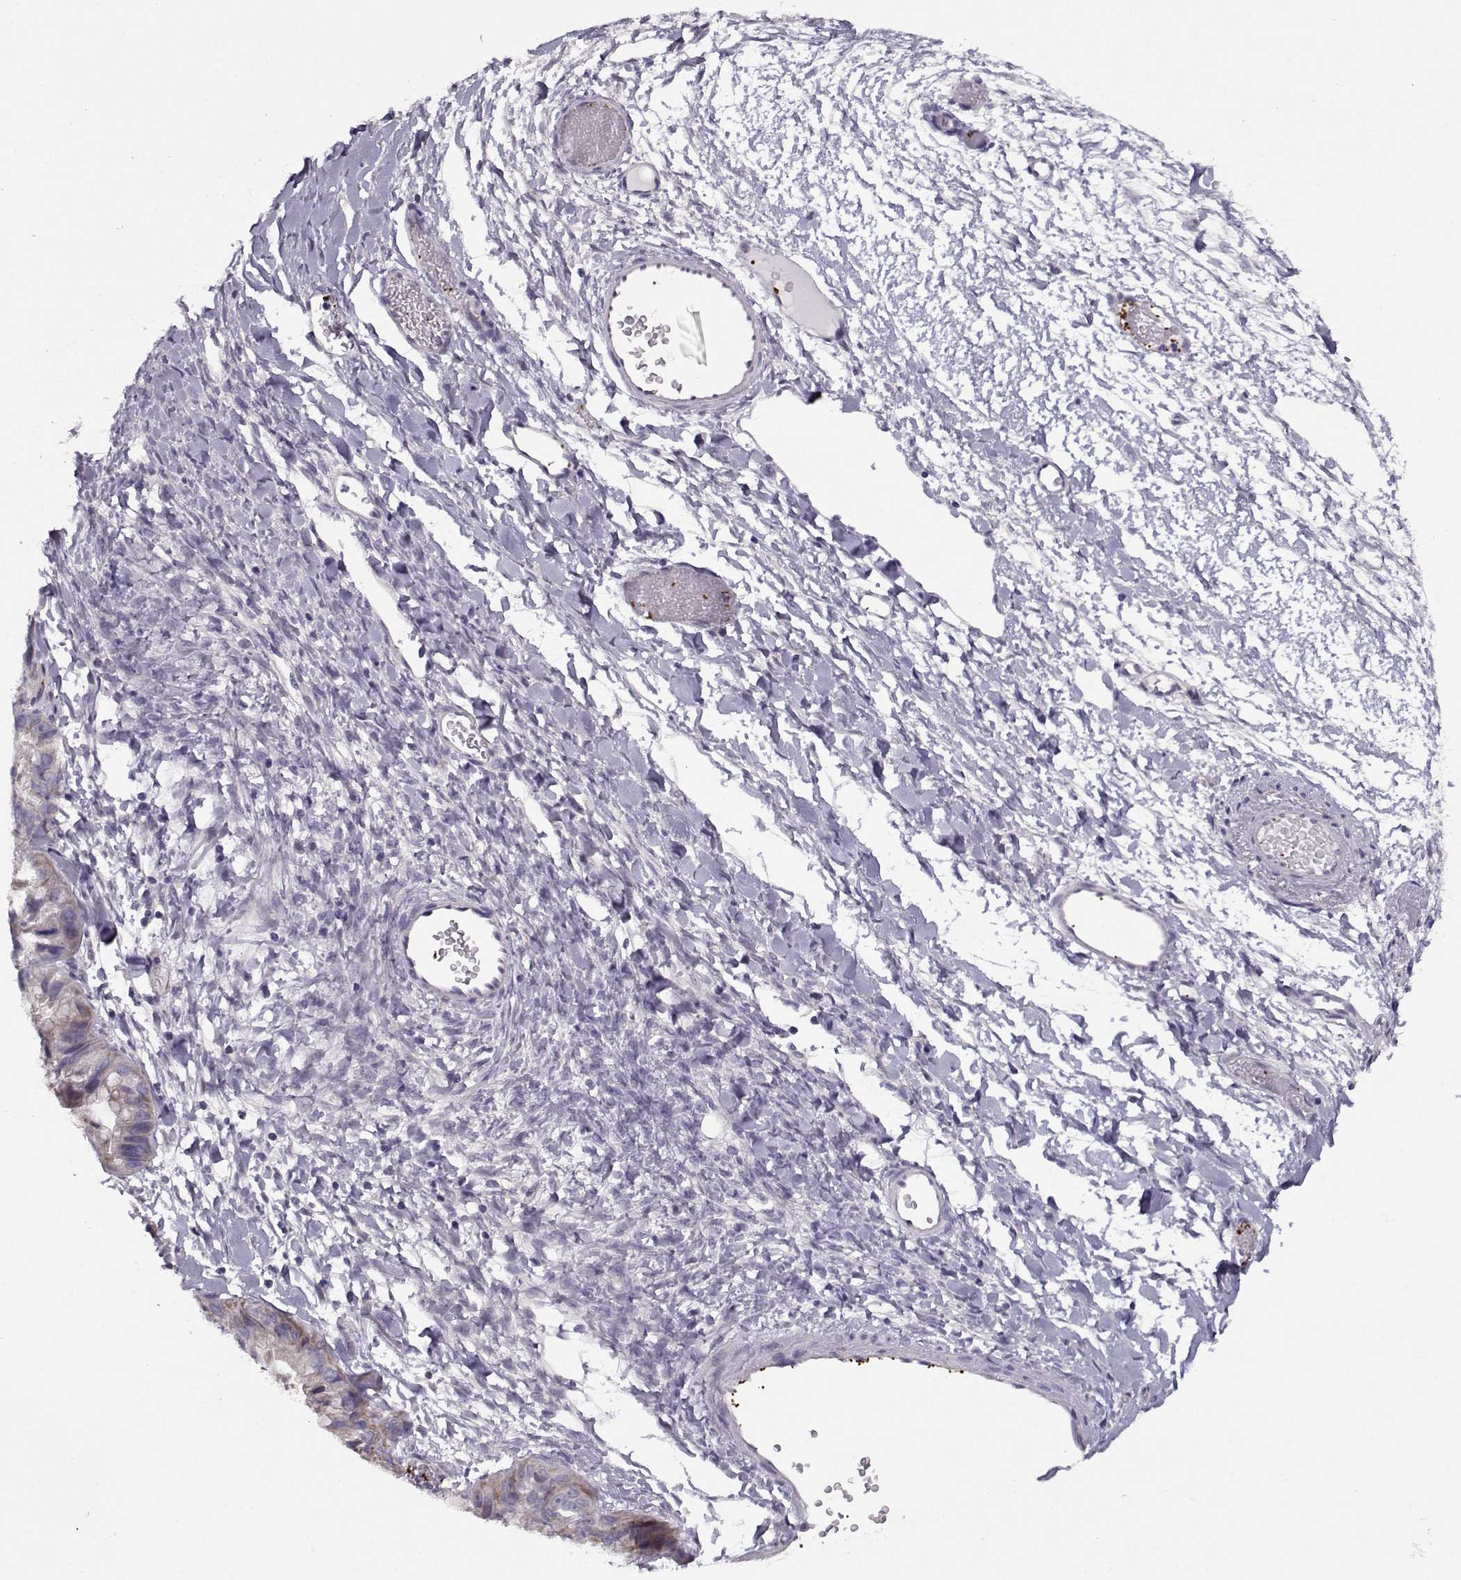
{"staining": {"intensity": "weak", "quantity": "<25%", "location": "cytoplasmic/membranous"}, "tissue": "ovarian cancer", "cell_type": "Tumor cells", "image_type": "cancer", "snomed": [{"axis": "morphology", "description": "Cystadenocarcinoma, mucinous, NOS"}, {"axis": "topography", "description": "Ovary"}], "caption": "There is no significant expression in tumor cells of ovarian cancer (mucinous cystadenocarcinoma).", "gene": "KLF17", "patient": {"sex": "female", "age": 76}}